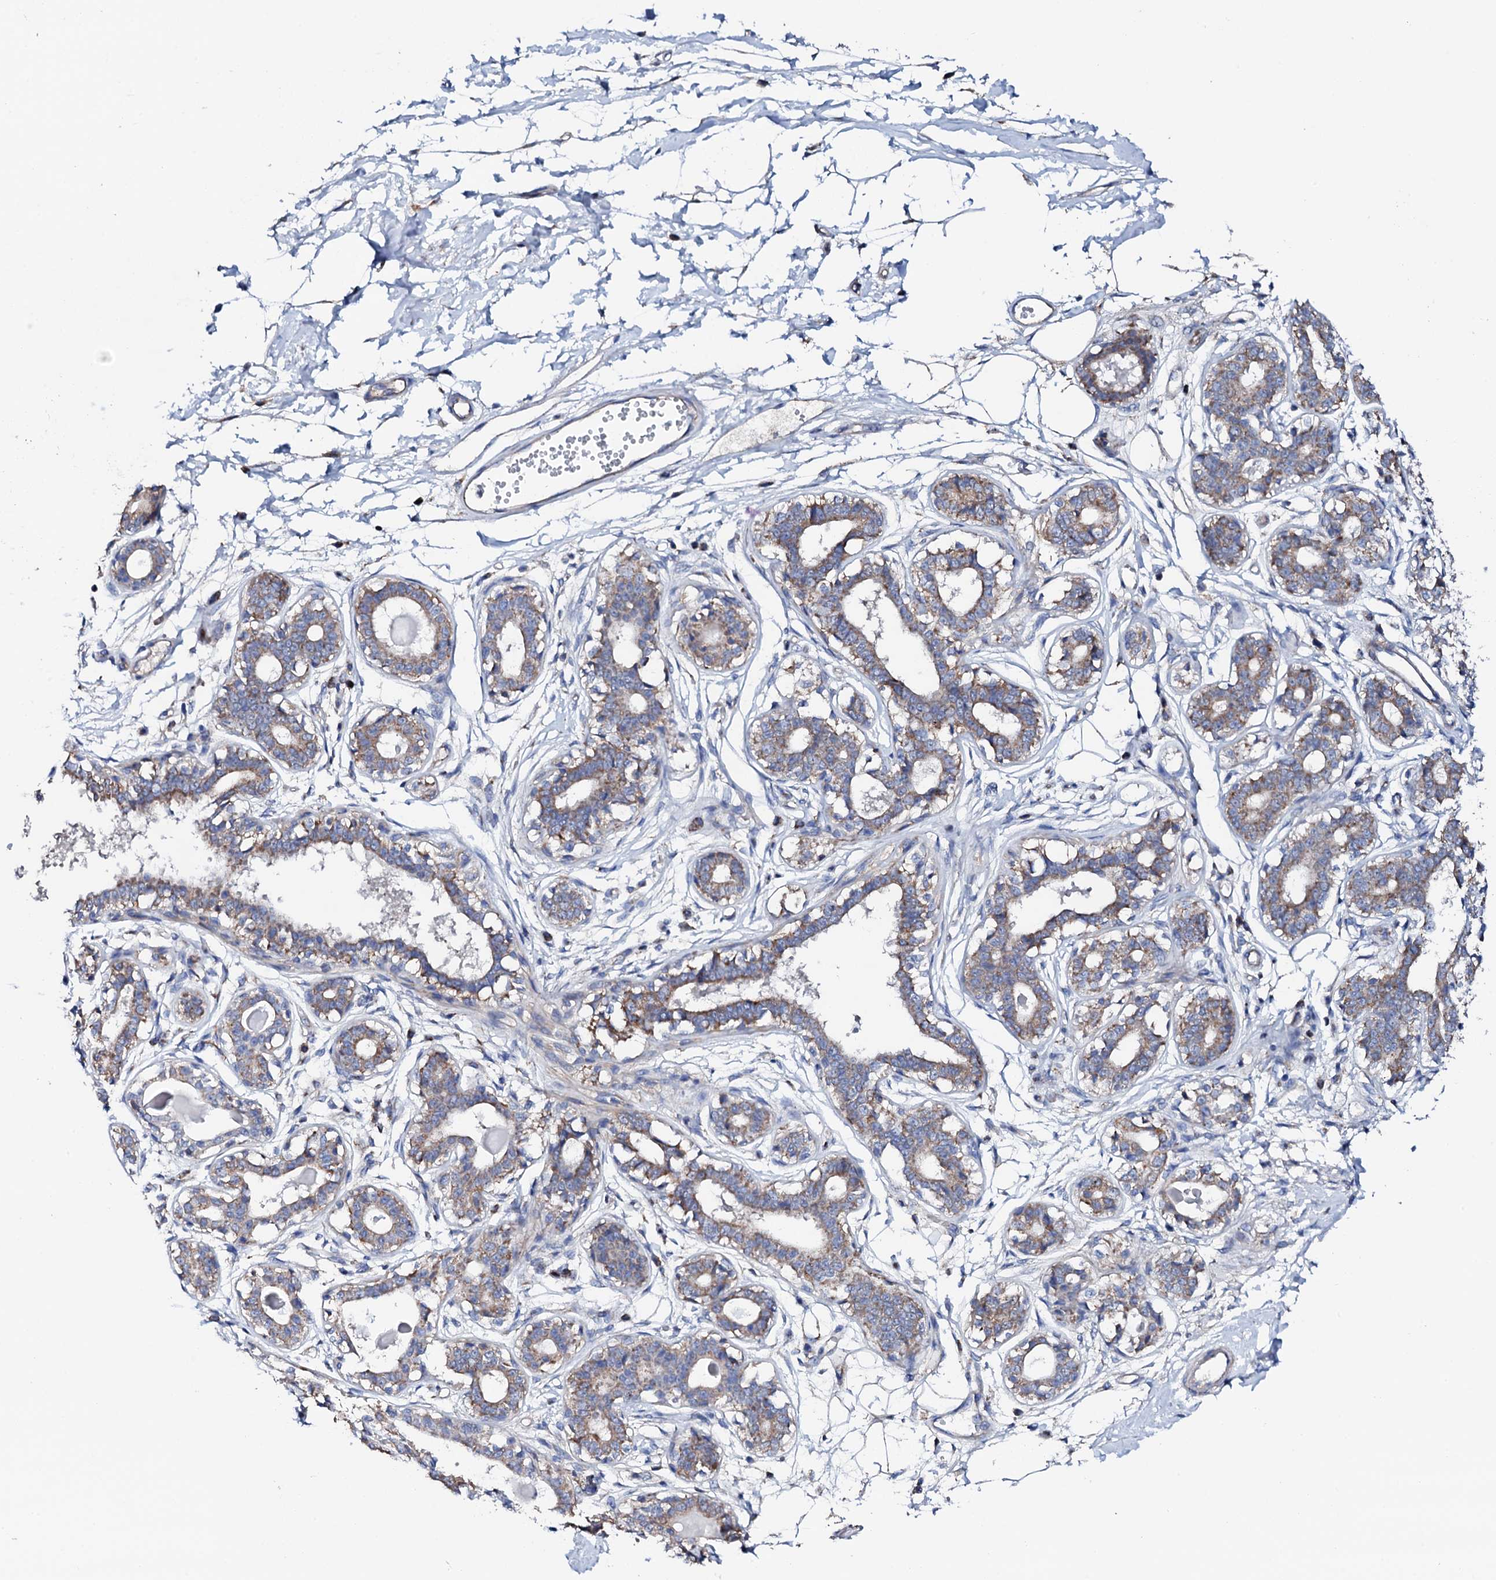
{"staining": {"intensity": "moderate", "quantity": "<25%", "location": "cytoplasmic/membranous"}, "tissue": "breast", "cell_type": "Adipocytes", "image_type": "normal", "snomed": [{"axis": "morphology", "description": "Normal tissue, NOS"}, {"axis": "topography", "description": "Breast"}], "caption": "This histopathology image displays benign breast stained with immunohistochemistry (IHC) to label a protein in brown. The cytoplasmic/membranous of adipocytes show moderate positivity for the protein. Nuclei are counter-stained blue.", "gene": "TCAF2C", "patient": {"sex": "female", "age": 45}}